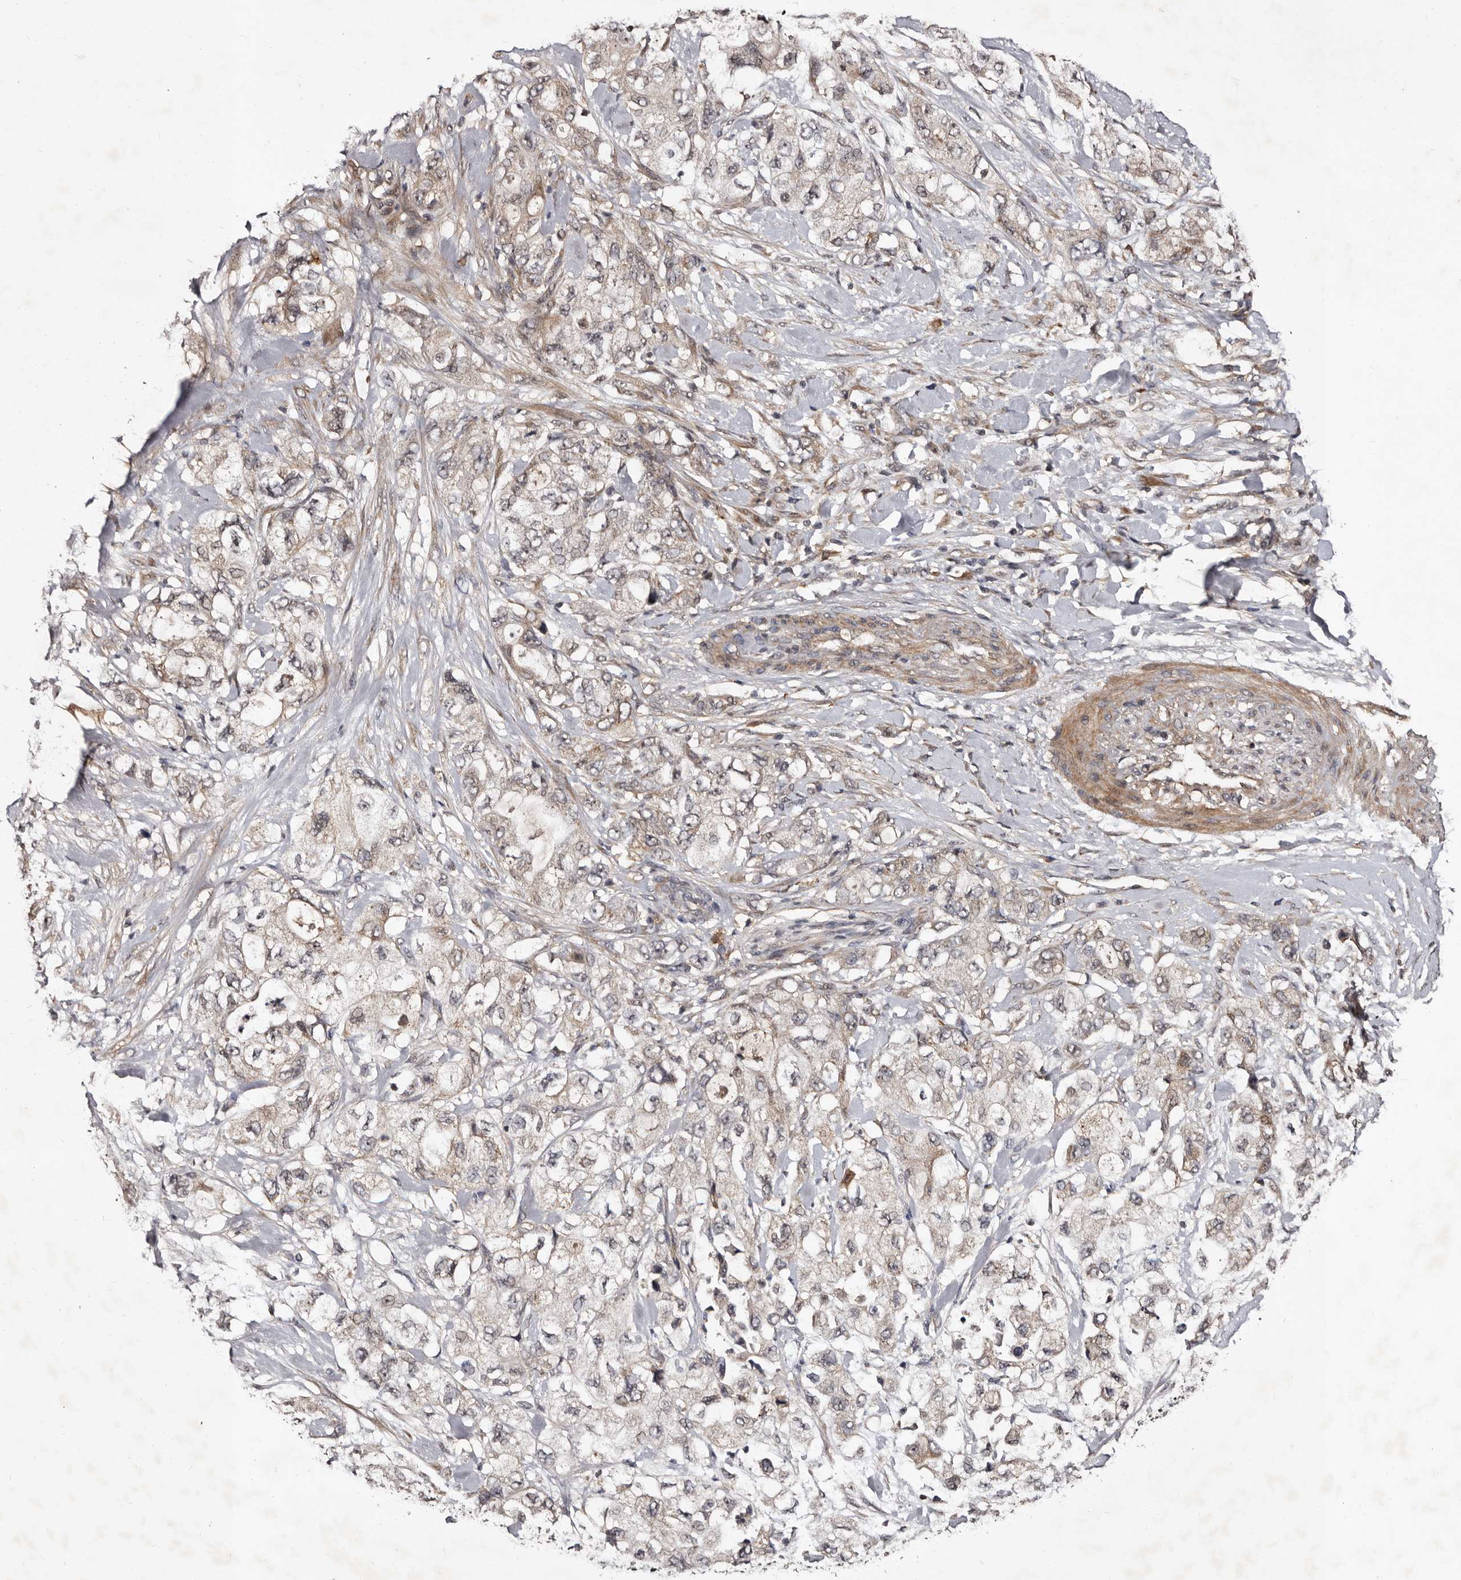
{"staining": {"intensity": "moderate", "quantity": "<25%", "location": "cytoplasmic/membranous"}, "tissue": "pancreatic cancer", "cell_type": "Tumor cells", "image_type": "cancer", "snomed": [{"axis": "morphology", "description": "Adenocarcinoma, NOS"}, {"axis": "topography", "description": "Pancreas"}], "caption": "High-magnification brightfield microscopy of pancreatic cancer stained with DAB (brown) and counterstained with hematoxylin (blue). tumor cells exhibit moderate cytoplasmic/membranous positivity is identified in about<25% of cells.", "gene": "MKRN3", "patient": {"sex": "female", "age": 73}}